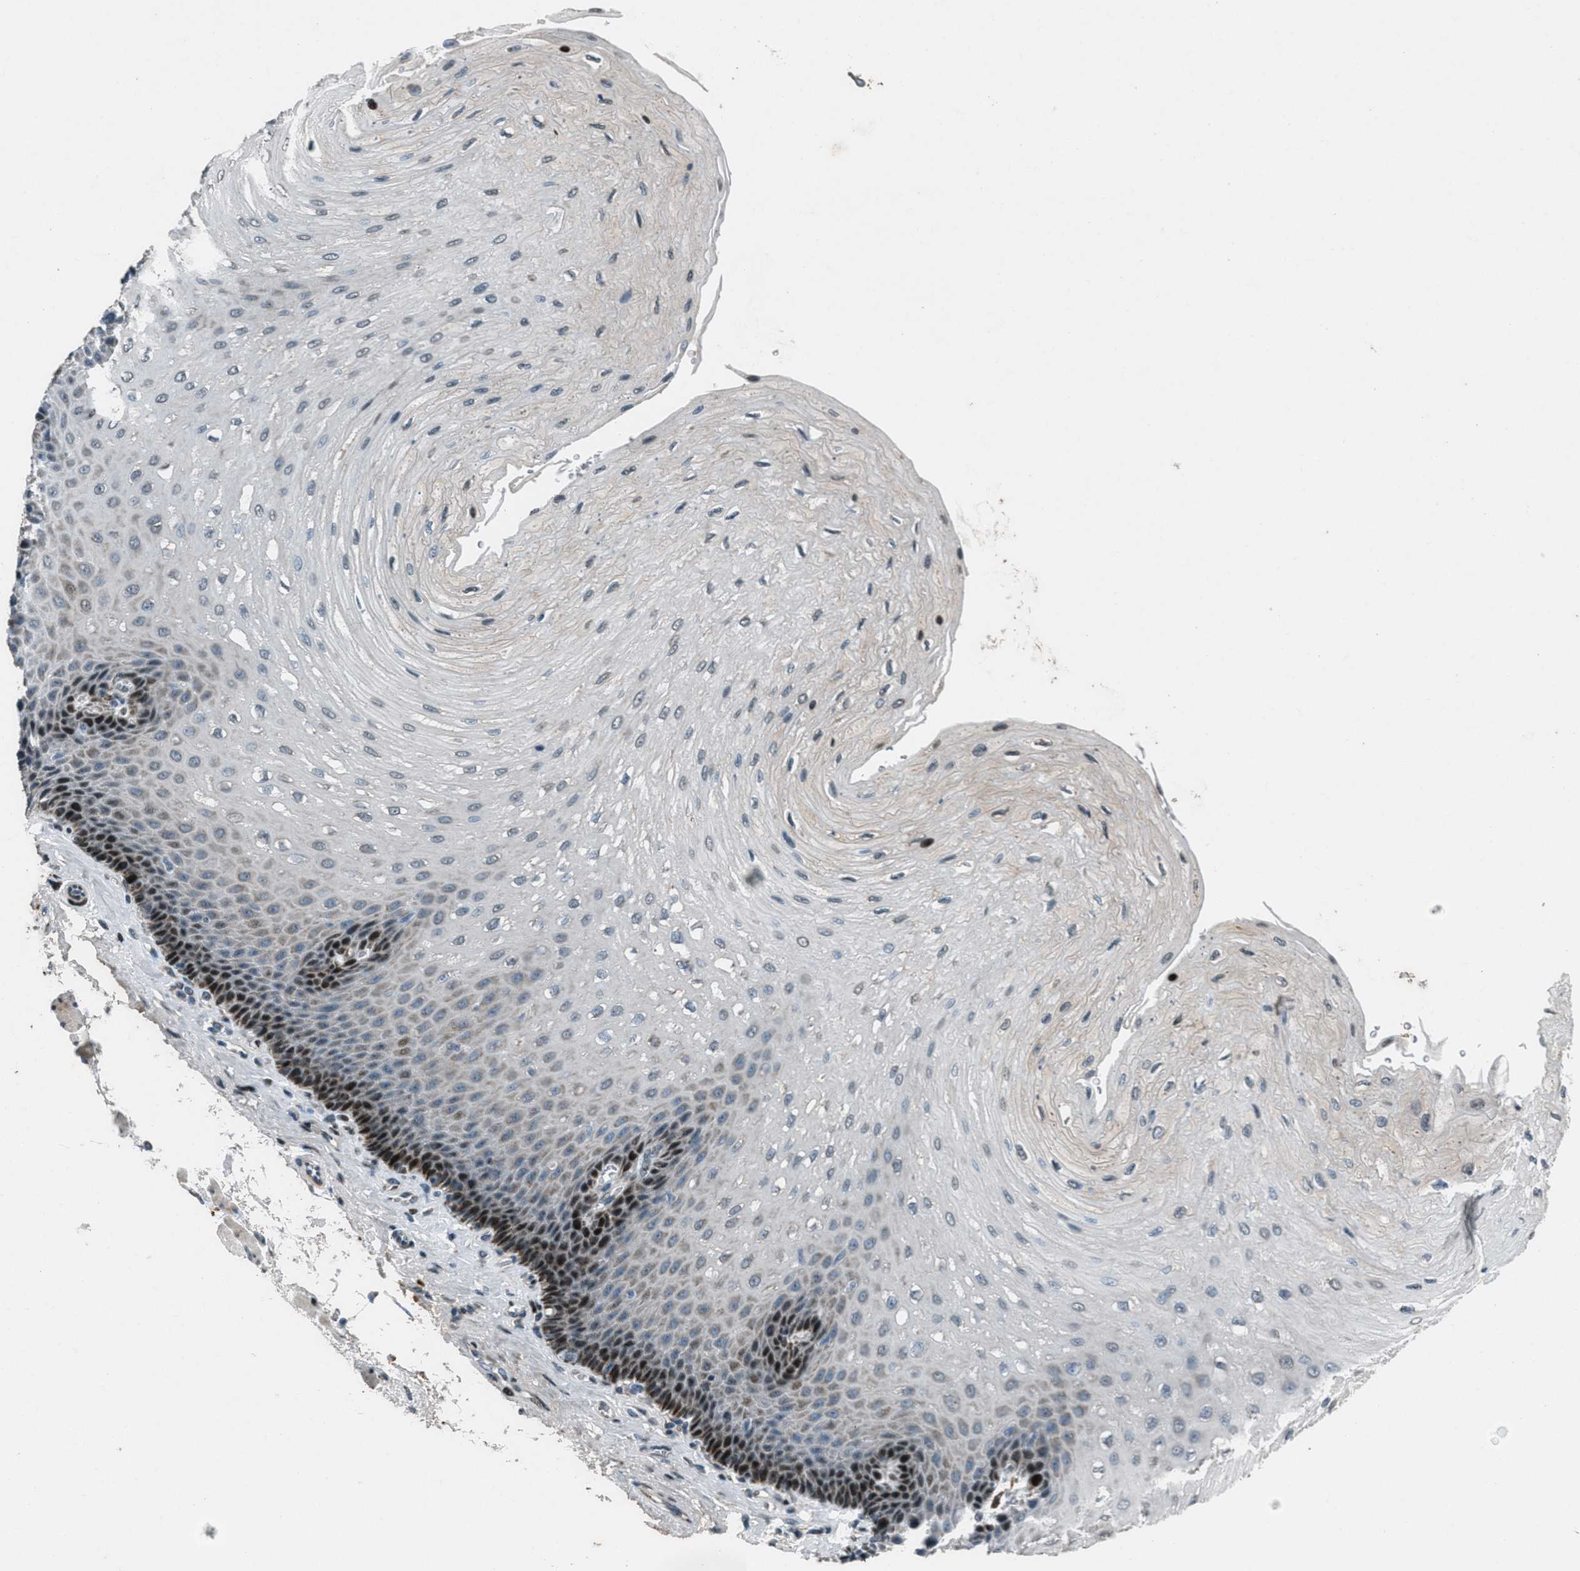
{"staining": {"intensity": "strong", "quantity": "<25%", "location": "nuclear"}, "tissue": "esophagus", "cell_type": "Squamous epithelial cells", "image_type": "normal", "snomed": [{"axis": "morphology", "description": "Normal tissue, NOS"}, {"axis": "topography", "description": "Esophagus"}], "caption": "Esophagus stained for a protein (brown) shows strong nuclear positive expression in approximately <25% of squamous epithelial cells.", "gene": "GPC6", "patient": {"sex": "female", "age": 72}}